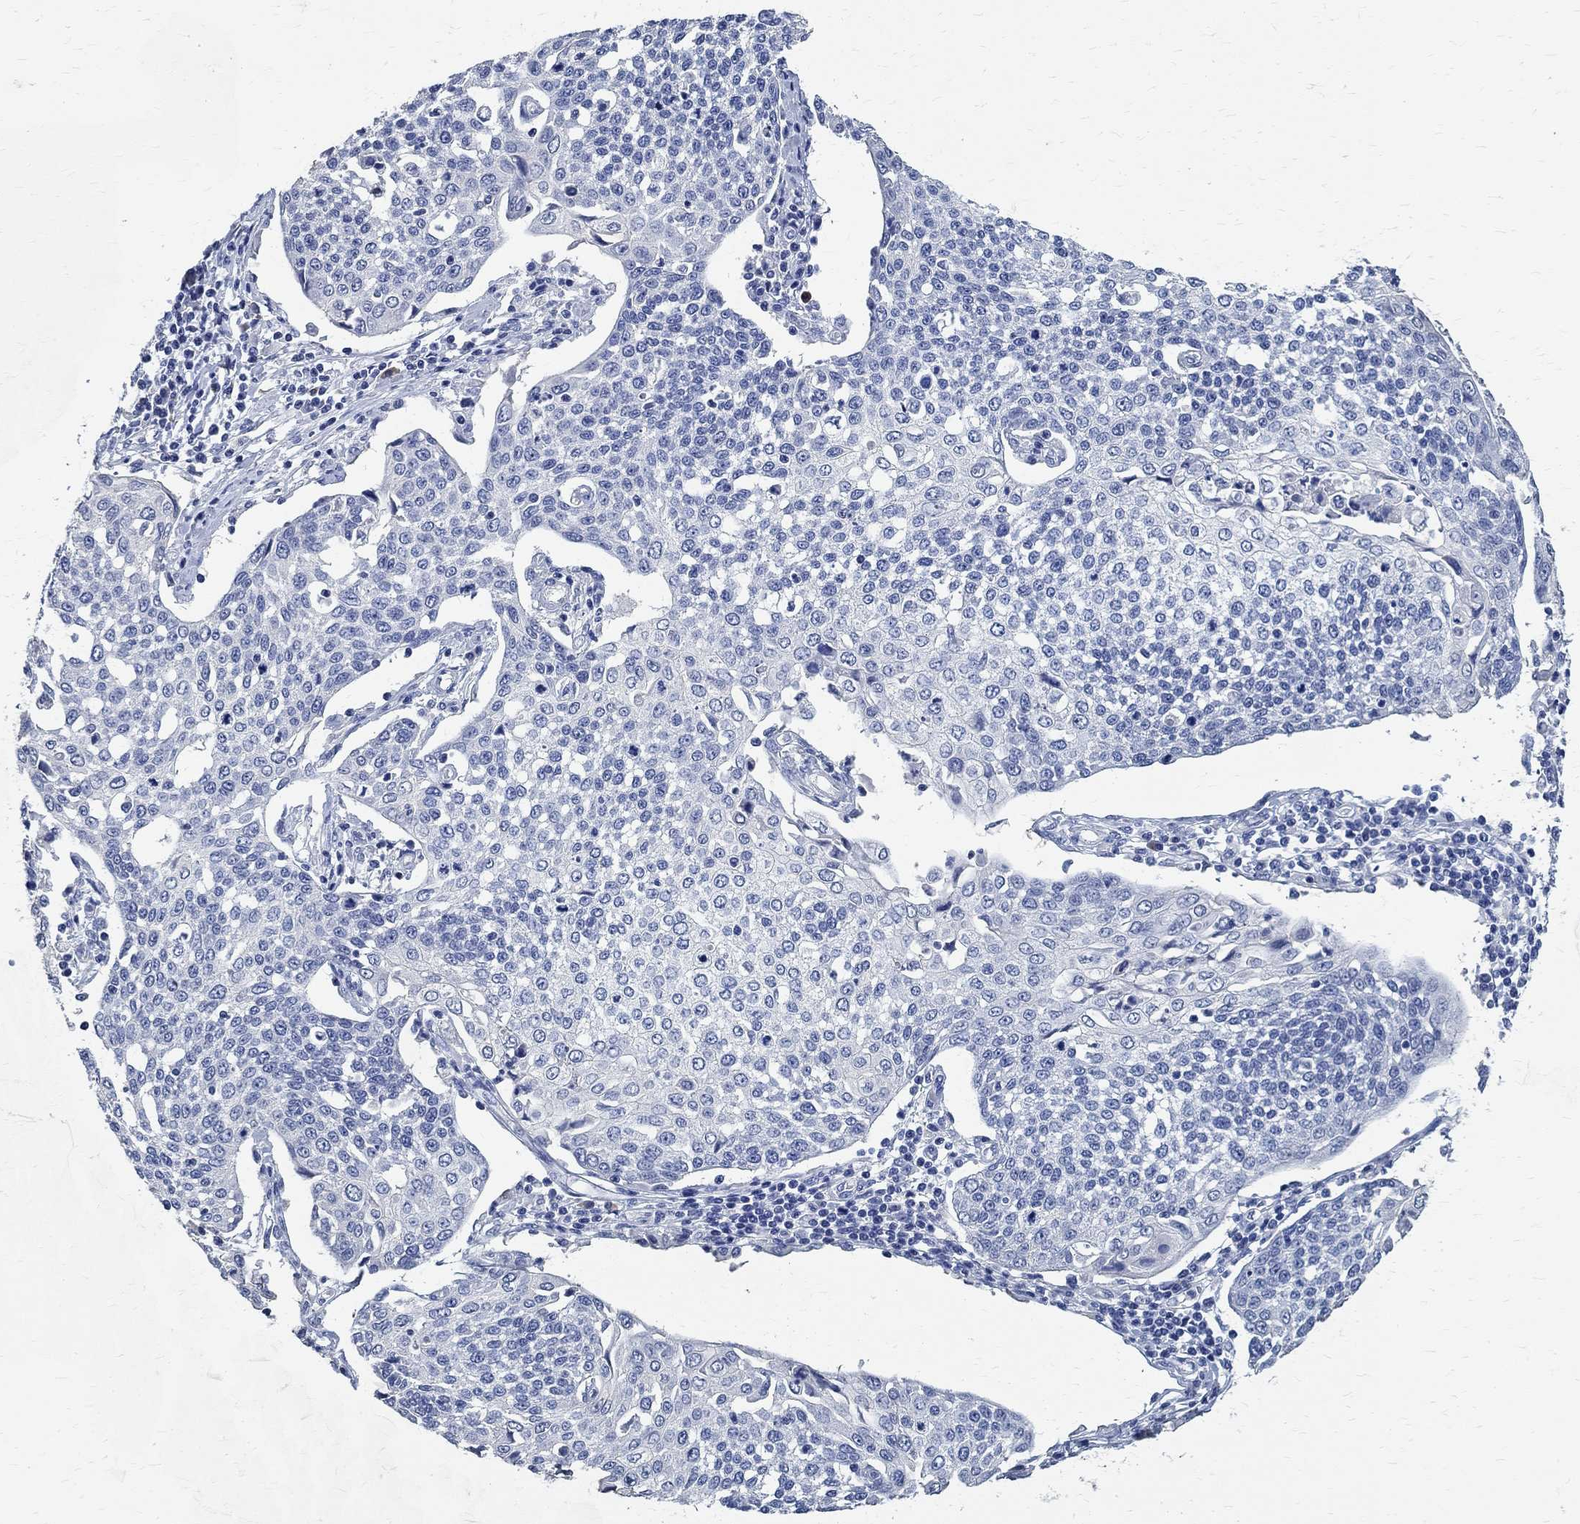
{"staining": {"intensity": "negative", "quantity": "none", "location": "none"}, "tissue": "cervical cancer", "cell_type": "Tumor cells", "image_type": "cancer", "snomed": [{"axis": "morphology", "description": "Squamous cell carcinoma, NOS"}, {"axis": "topography", "description": "Cervix"}], "caption": "The micrograph demonstrates no significant expression in tumor cells of cervical squamous cell carcinoma.", "gene": "PRX", "patient": {"sex": "female", "age": 34}}